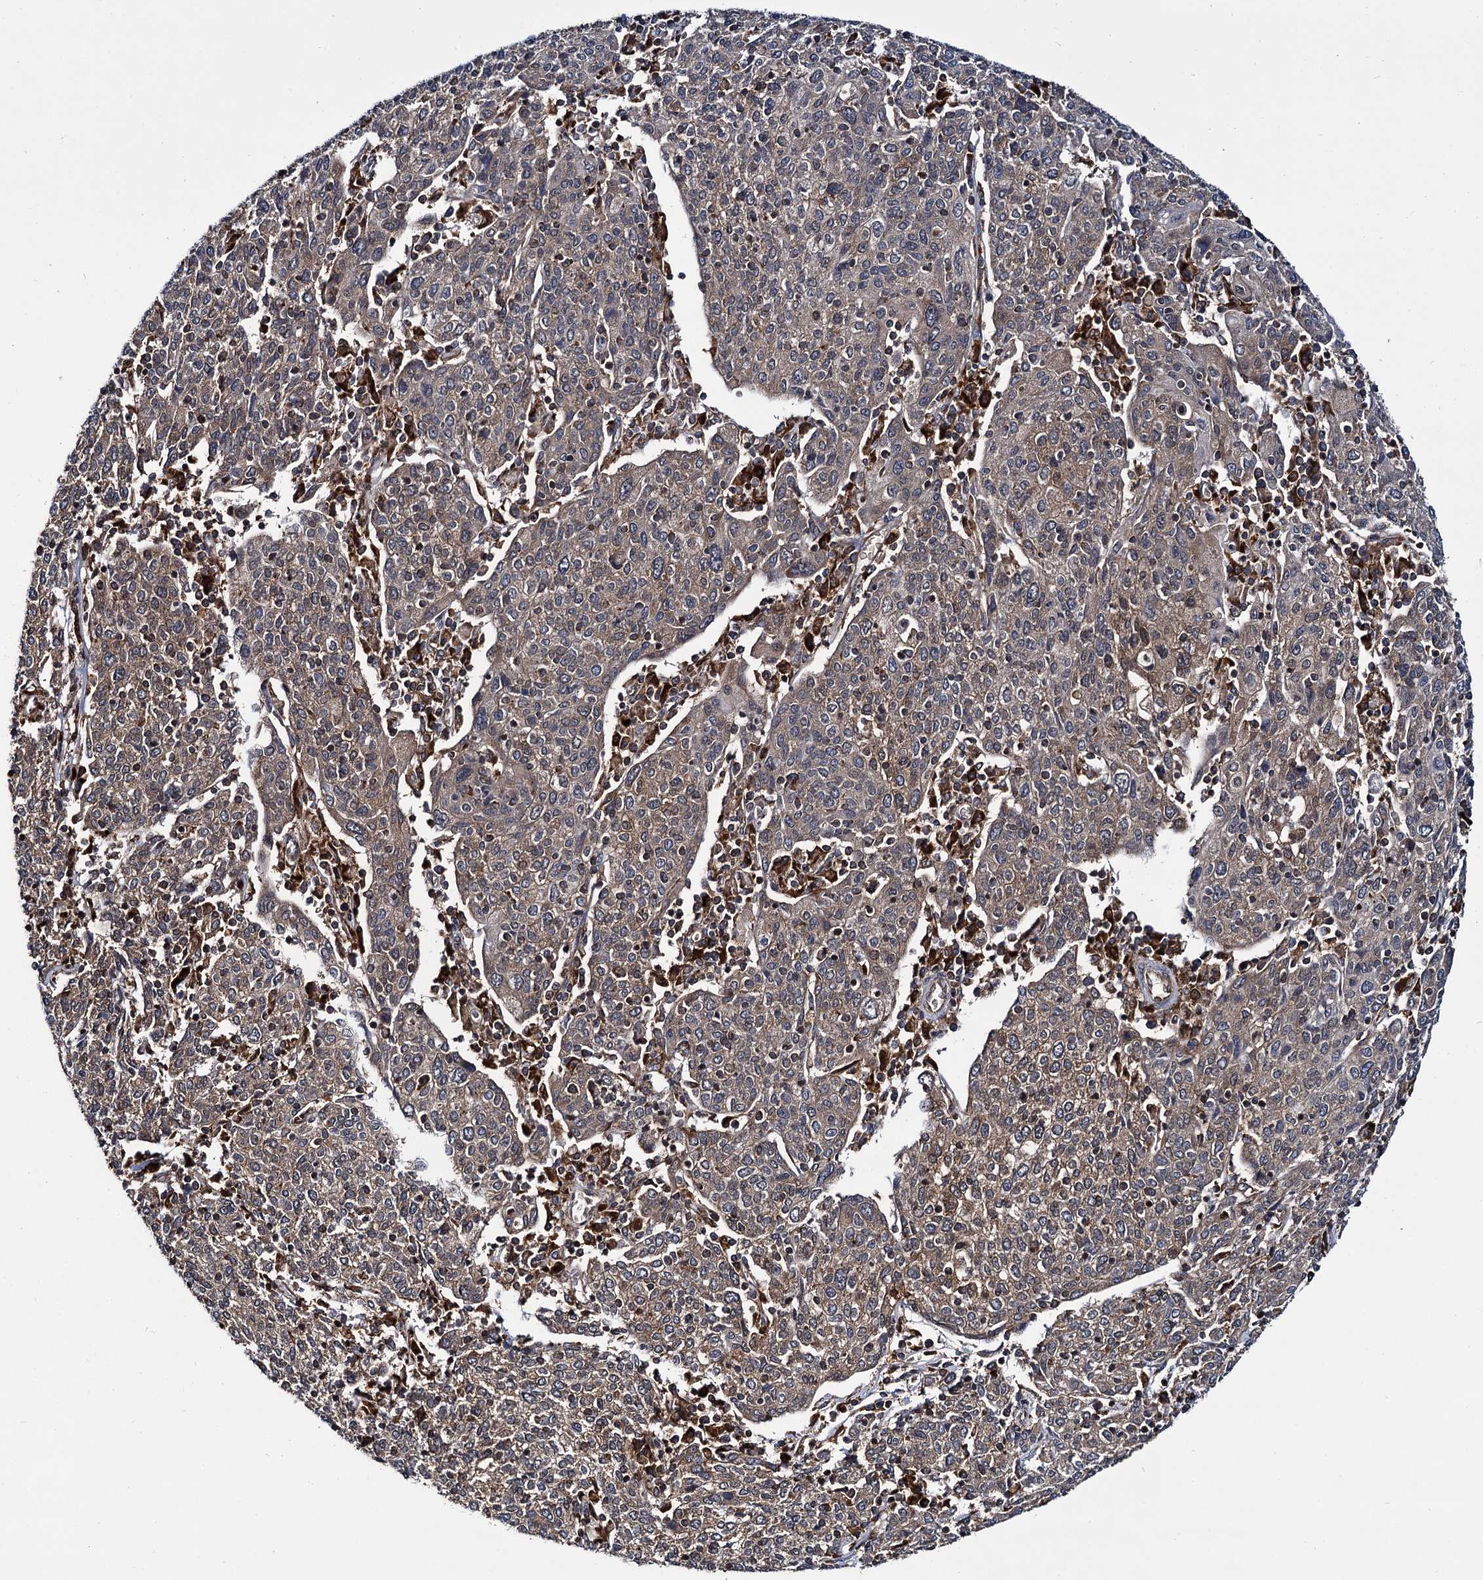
{"staining": {"intensity": "moderate", "quantity": ">75%", "location": "cytoplasmic/membranous"}, "tissue": "cervical cancer", "cell_type": "Tumor cells", "image_type": "cancer", "snomed": [{"axis": "morphology", "description": "Squamous cell carcinoma, NOS"}, {"axis": "topography", "description": "Cervix"}], "caption": "IHC of human cervical squamous cell carcinoma displays medium levels of moderate cytoplasmic/membranous positivity in approximately >75% of tumor cells.", "gene": "UFM1", "patient": {"sex": "female", "age": 67}}